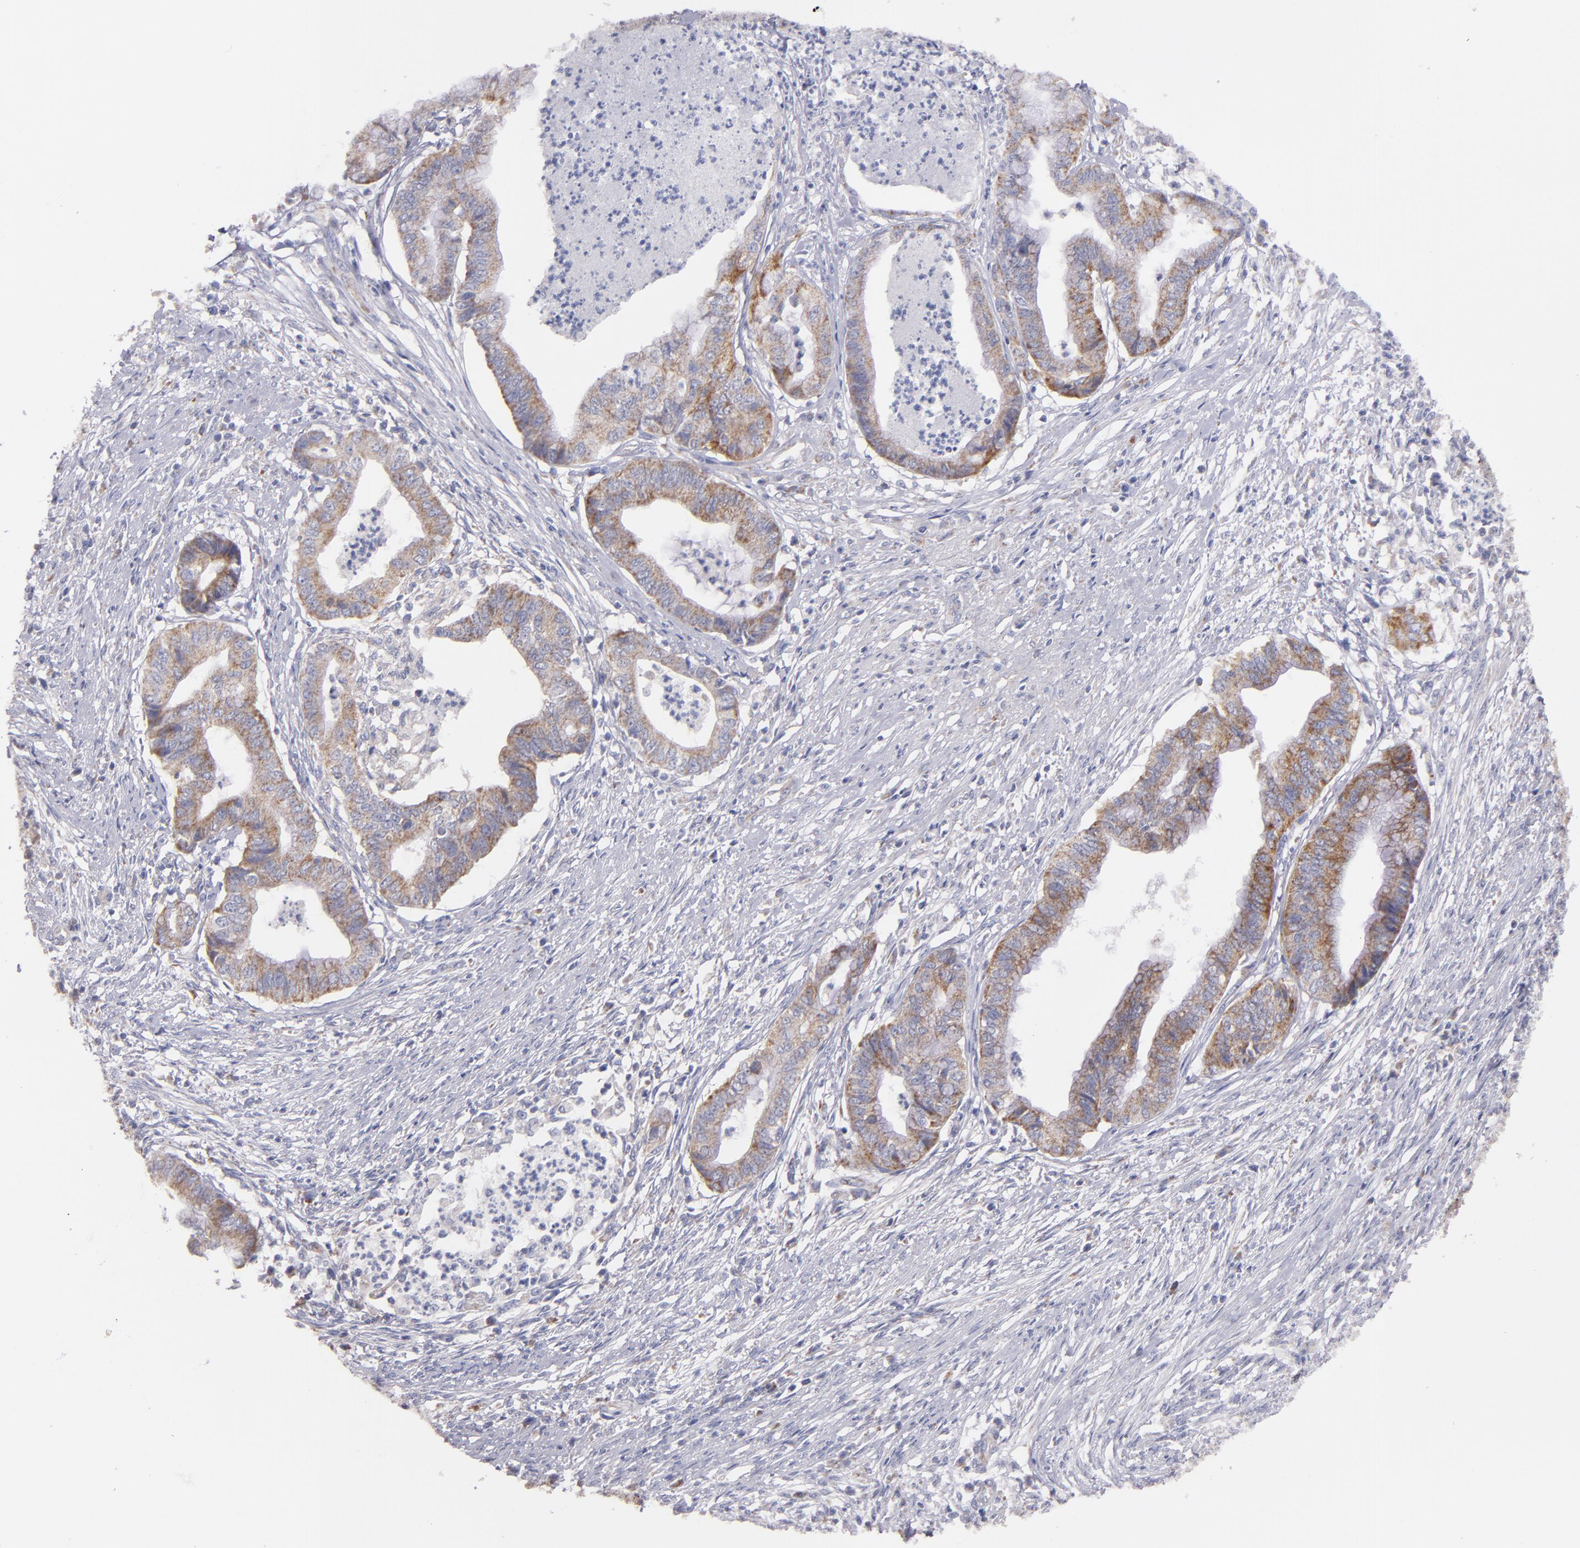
{"staining": {"intensity": "moderate", "quantity": ">75%", "location": "cytoplasmic/membranous"}, "tissue": "endometrial cancer", "cell_type": "Tumor cells", "image_type": "cancer", "snomed": [{"axis": "morphology", "description": "Necrosis, NOS"}, {"axis": "morphology", "description": "Adenocarcinoma, NOS"}, {"axis": "topography", "description": "Endometrium"}], "caption": "Endometrial cancer tissue demonstrates moderate cytoplasmic/membranous expression in about >75% of tumor cells The staining was performed using DAB, with brown indicating positive protein expression. Nuclei are stained blue with hematoxylin.", "gene": "CLTA", "patient": {"sex": "female", "age": 79}}